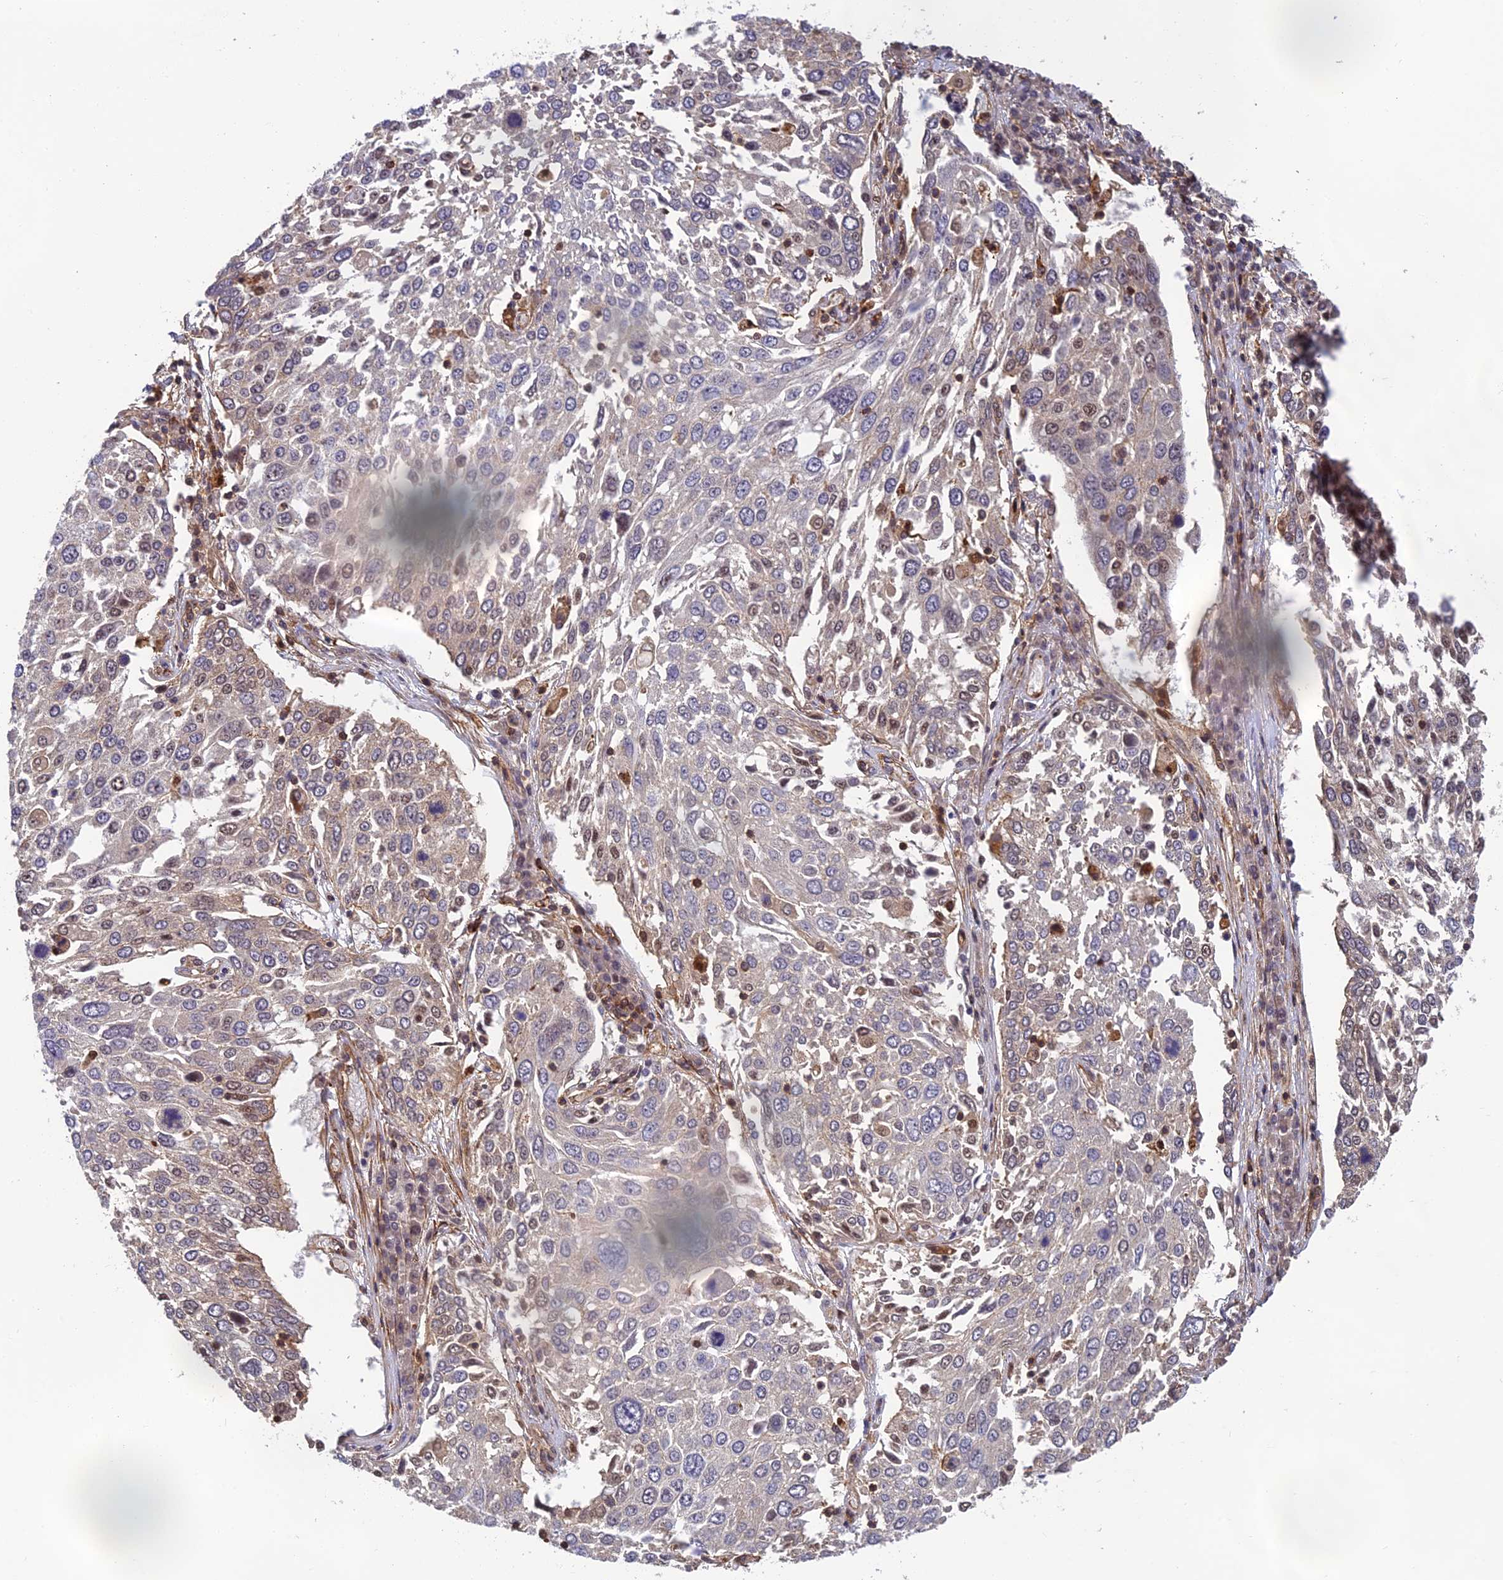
{"staining": {"intensity": "weak", "quantity": "<25%", "location": "cytoplasmic/membranous"}, "tissue": "lung cancer", "cell_type": "Tumor cells", "image_type": "cancer", "snomed": [{"axis": "morphology", "description": "Squamous cell carcinoma, NOS"}, {"axis": "topography", "description": "Lung"}], "caption": "There is no significant positivity in tumor cells of lung squamous cell carcinoma.", "gene": "OSBPL1A", "patient": {"sex": "male", "age": 65}}